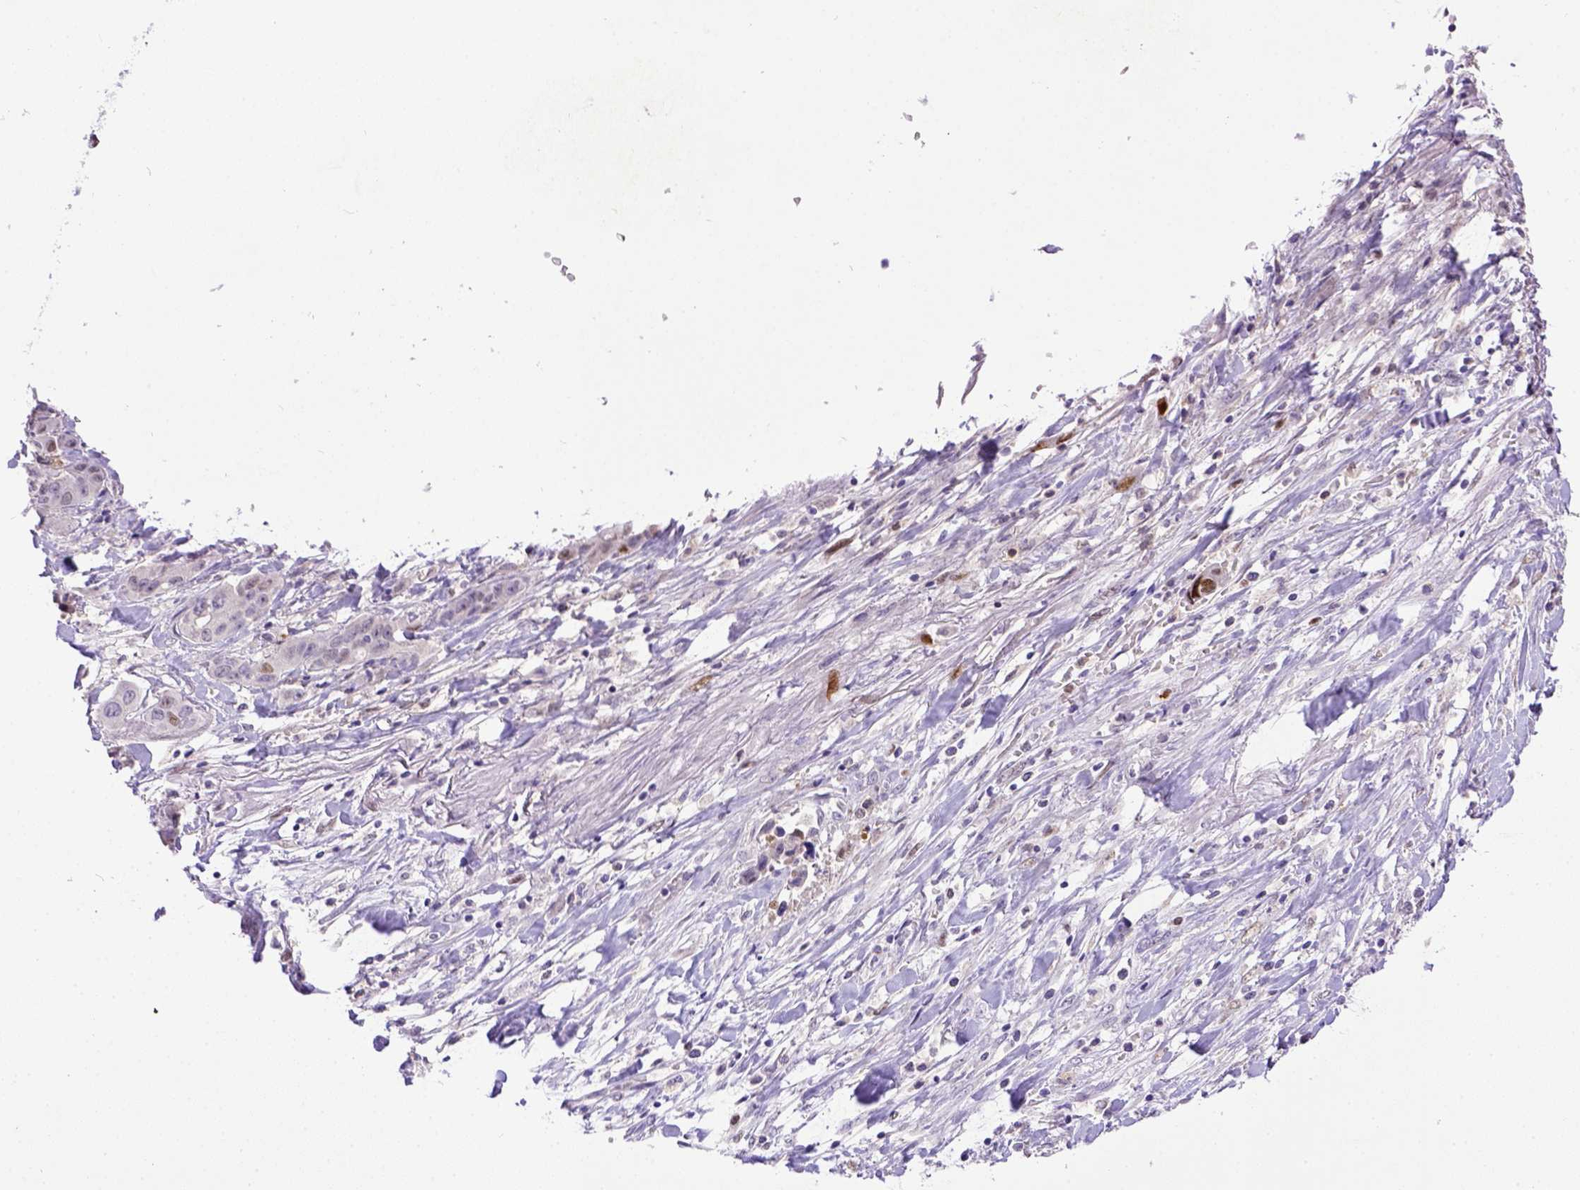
{"staining": {"intensity": "negative", "quantity": "none", "location": "none"}, "tissue": "liver cancer", "cell_type": "Tumor cells", "image_type": "cancer", "snomed": [{"axis": "morphology", "description": "Cholangiocarcinoma"}, {"axis": "topography", "description": "Liver"}], "caption": "DAB immunohistochemical staining of human liver cancer (cholangiocarcinoma) exhibits no significant positivity in tumor cells. (DAB immunohistochemistry (IHC), high magnification).", "gene": "CDKN1A", "patient": {"sex": "female", "age": 52}}